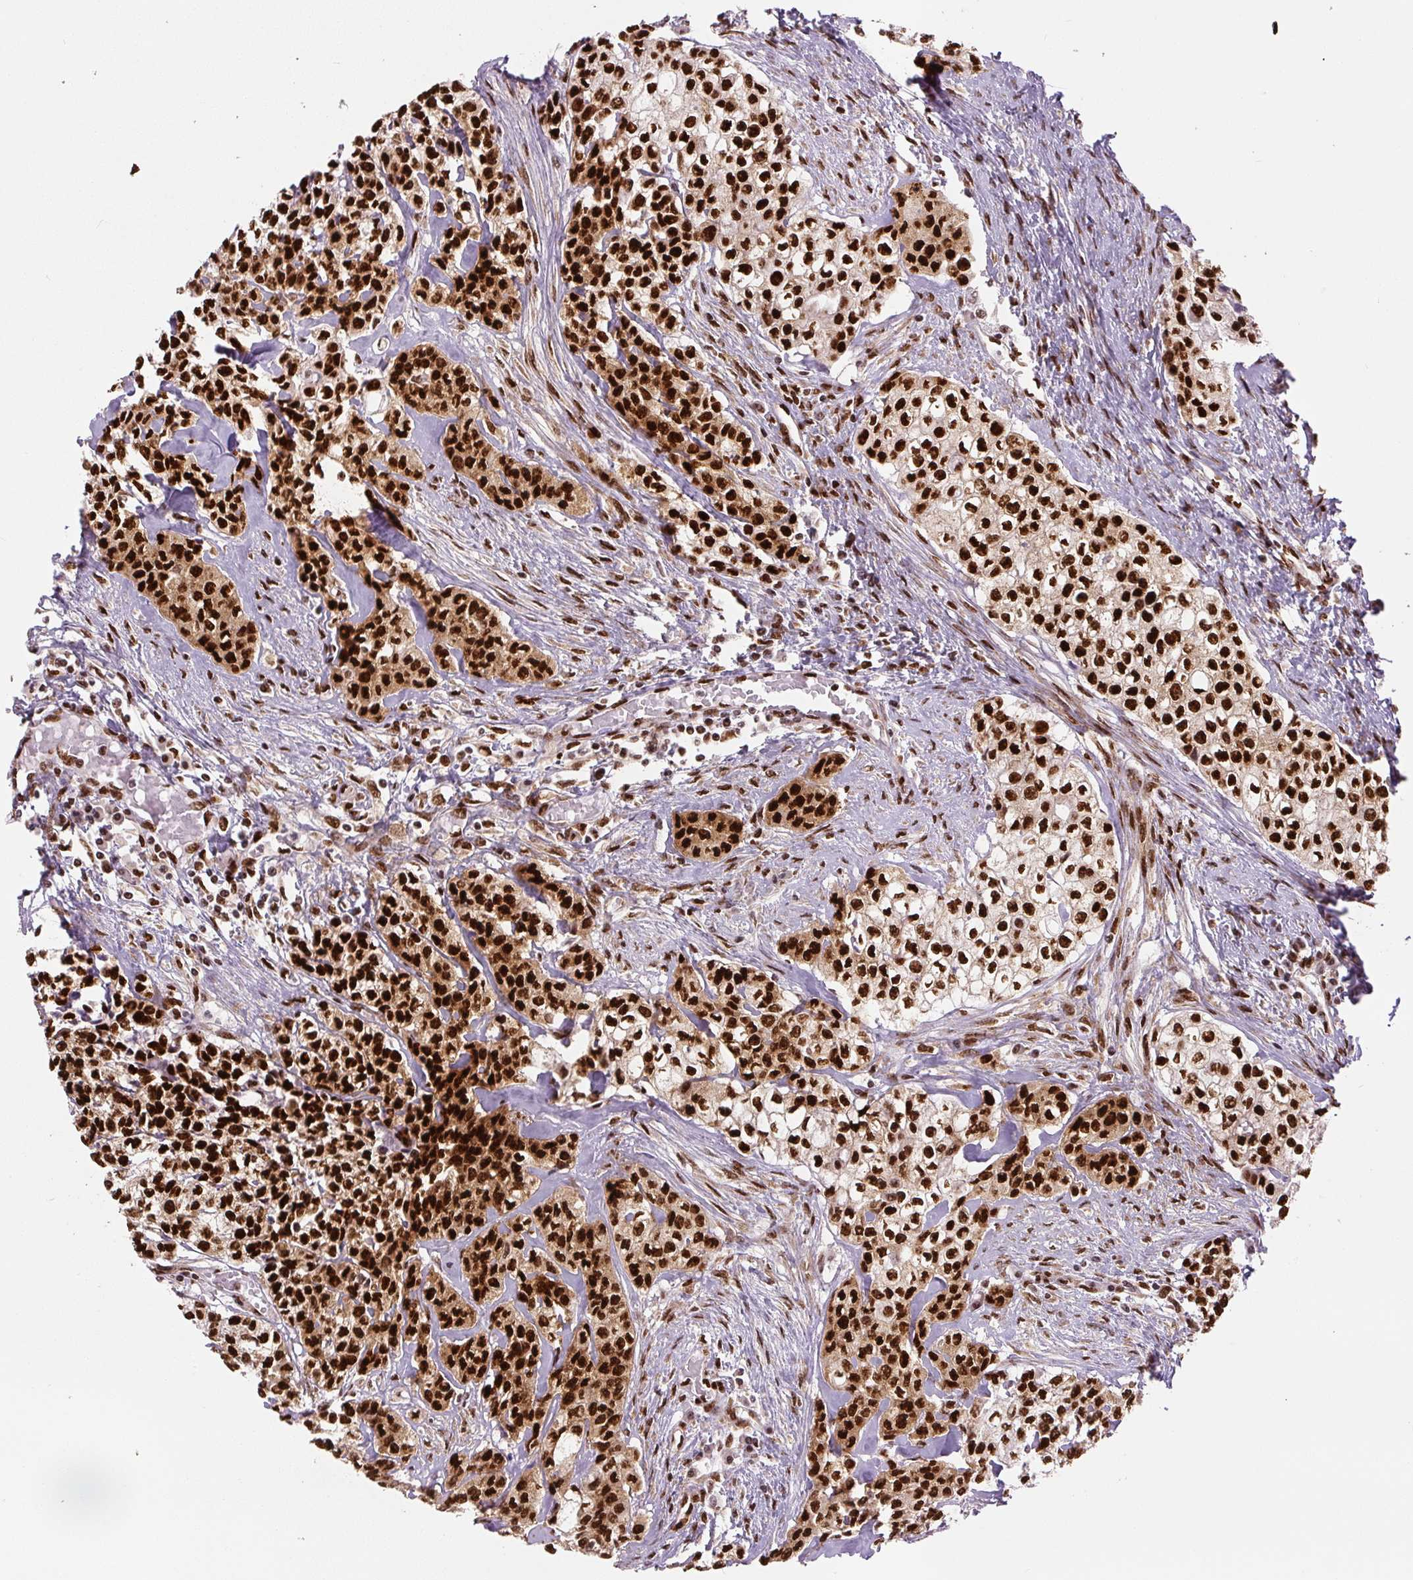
{"staining": {"intensity": "strong", "quantity": ">75%", "location": "nuclear"}, "tissue": "head and neck cancer", "cell_type": "Tumor cells", "image_type": "cancer", "snomed": [{"axis": "morphology", "description": "Adenocarcinoma, NOS"}, {"axis": "topography", "description": "Head-Neck"}], "caption": "Immunohistochemistry staining of head and neck adenocarcinoma, which reveals high levels of strong nuclear staining in about >75% of tumor cells indicating strong nuclear protein staining. The staining was performed using DAB (brown) for protein detection and nuclei were counterstained in hematoxylin (blue).", "gene": "FUS", "patient": {"sex": "male", "age": 81}}